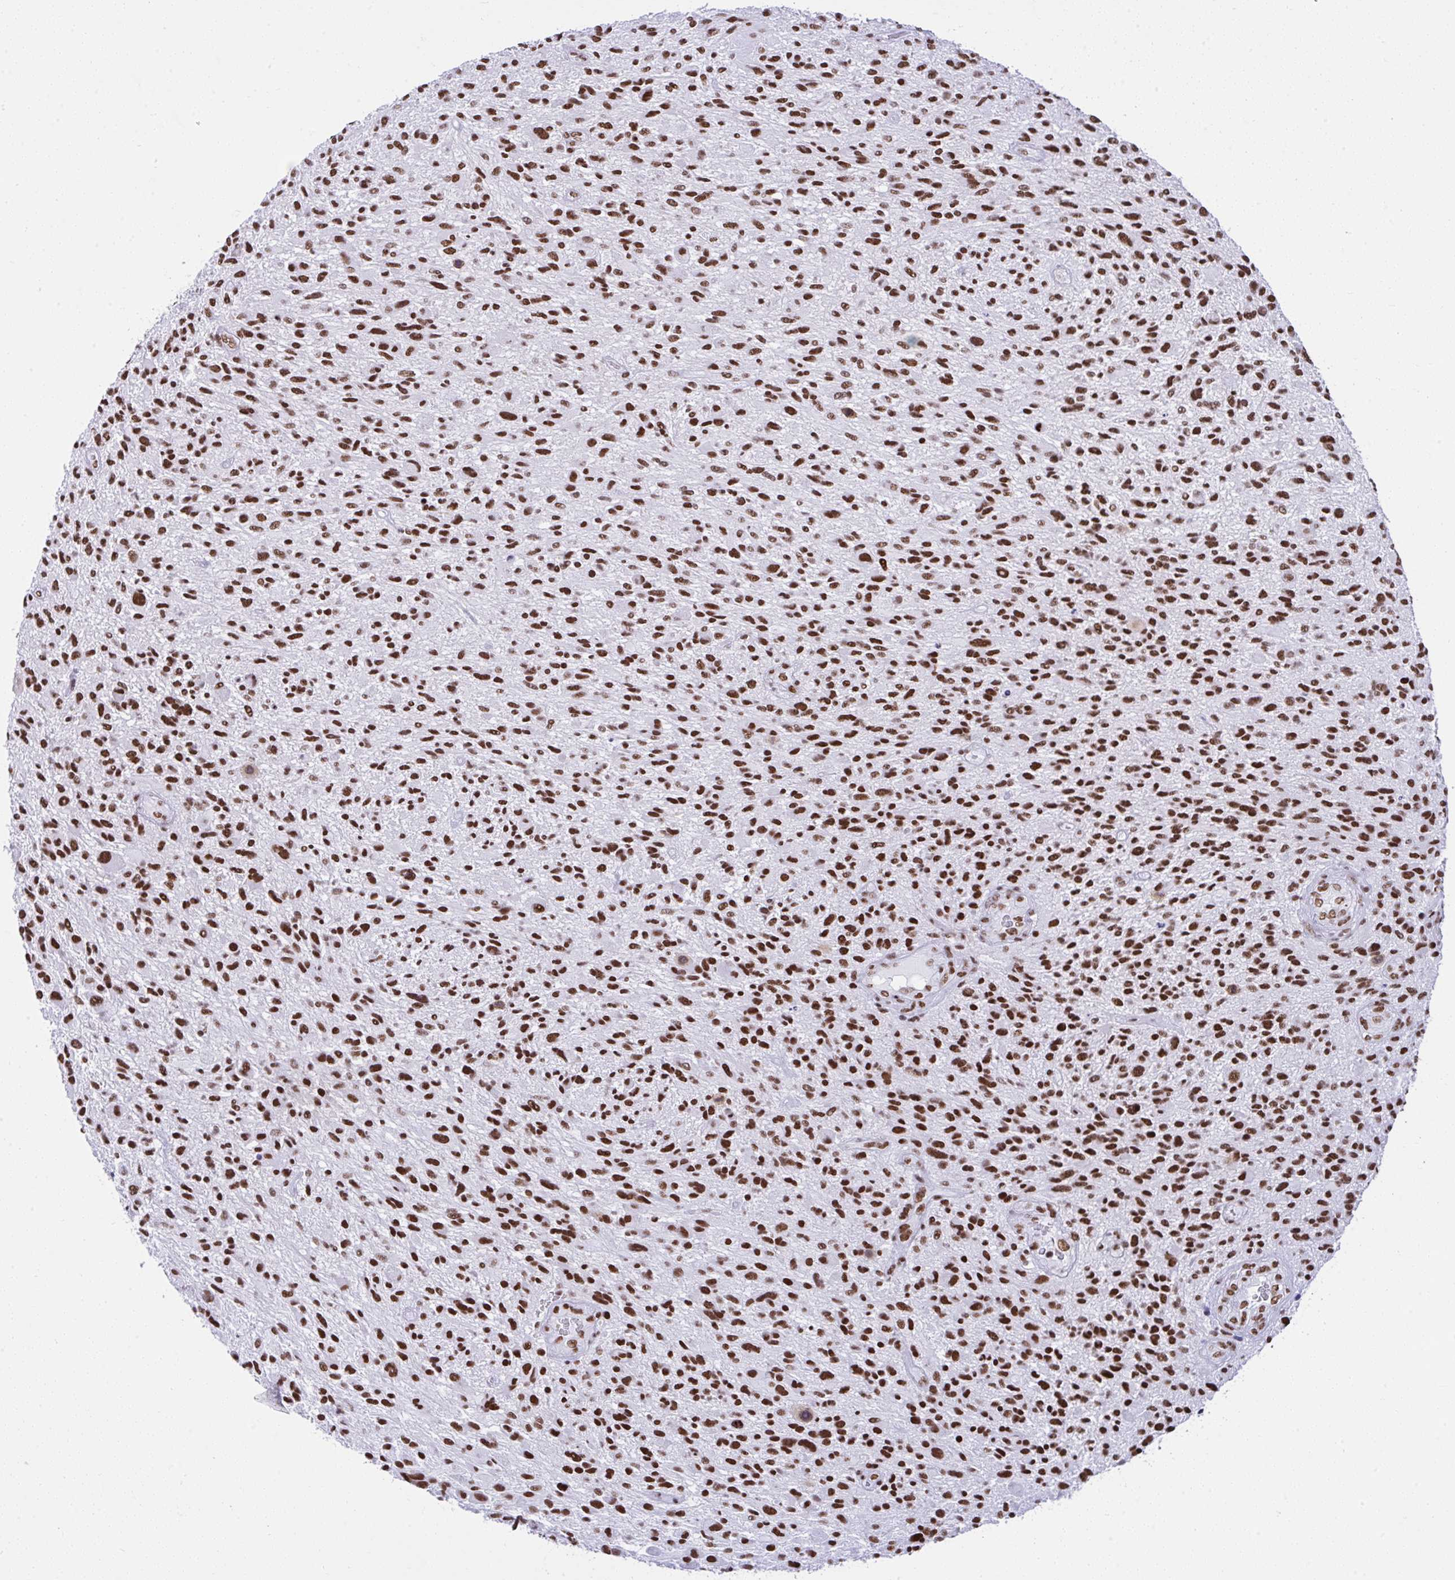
{"staining": {"intensity": "strong", "quantity": ">75%", "location": "nuclear"}, "tissue": "glioma", "cell_type": "Tumor cells", "image_type": "cancer", "snomed": [{"axis": "morphology", "description": "Glioma, malignant, High grade"}, {"axis": "topography", "description": "Brain"}], "caption": "This is a micrograph of immunohistochemistry (IHC) staining of glioma, which shows strong staining in the nuclear of tumor cells.", "gene": "DDX52", "patient": {"sex": "male", "age": 47}}